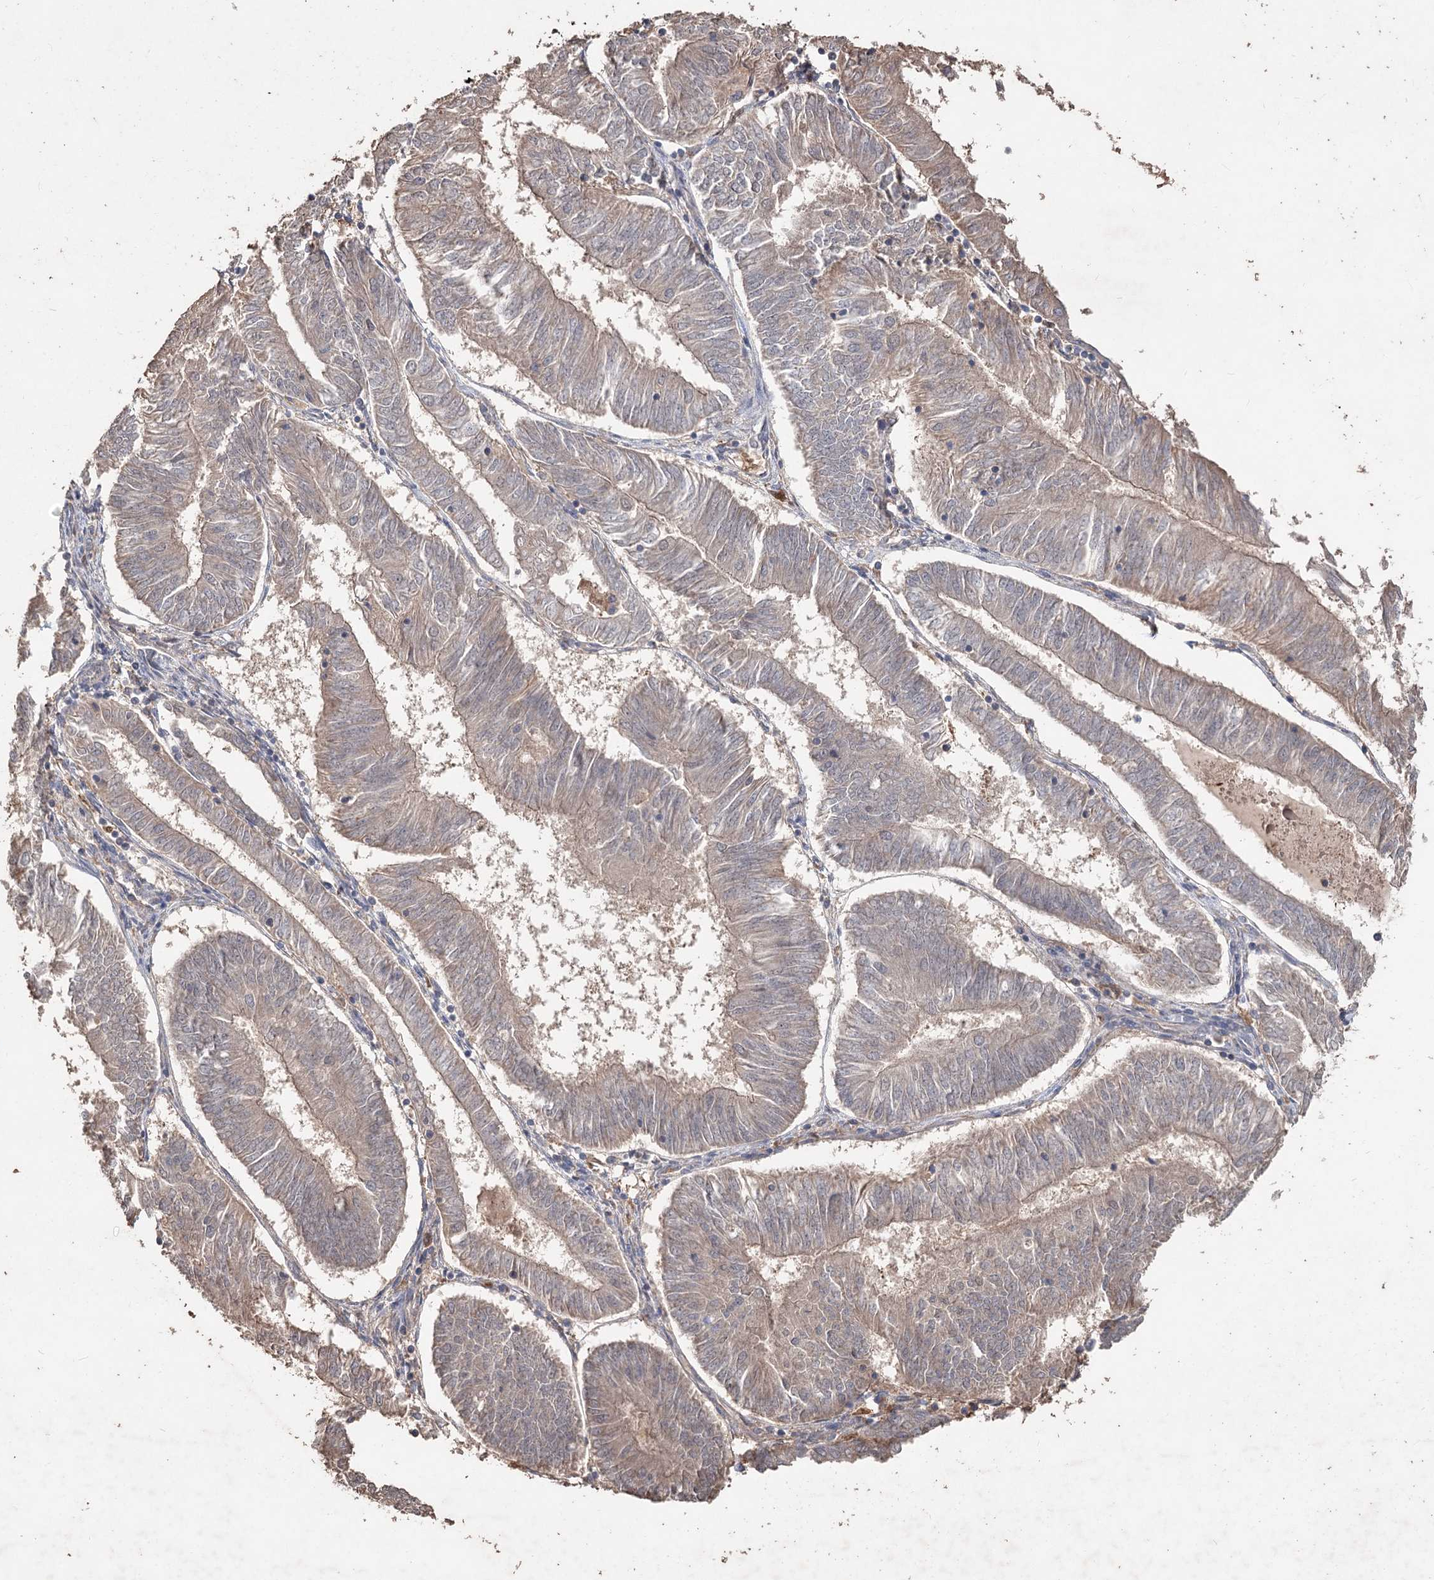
{"staining": {"intensity": "weak", "quantity": "25%-75%", "location": "cytoplasmic/membranous"}, "tissue": "endometrial cancer", "cell_type": "Tumor cells", "image_type": "cancer", "snomed": [{"axis": "morphology", "description": "Adenocarcinoma, NOS"}, {"axis": "topography", "description": "Endometrium"}], "caption": "Protein staining shows weak cytoplasmic/membranous positivity in approximately 25%-75% of tumor cells in adenocarcinoma (endometrial).", "gene": "FBXO7", "patient": {"sex": "female", "age": 58}}